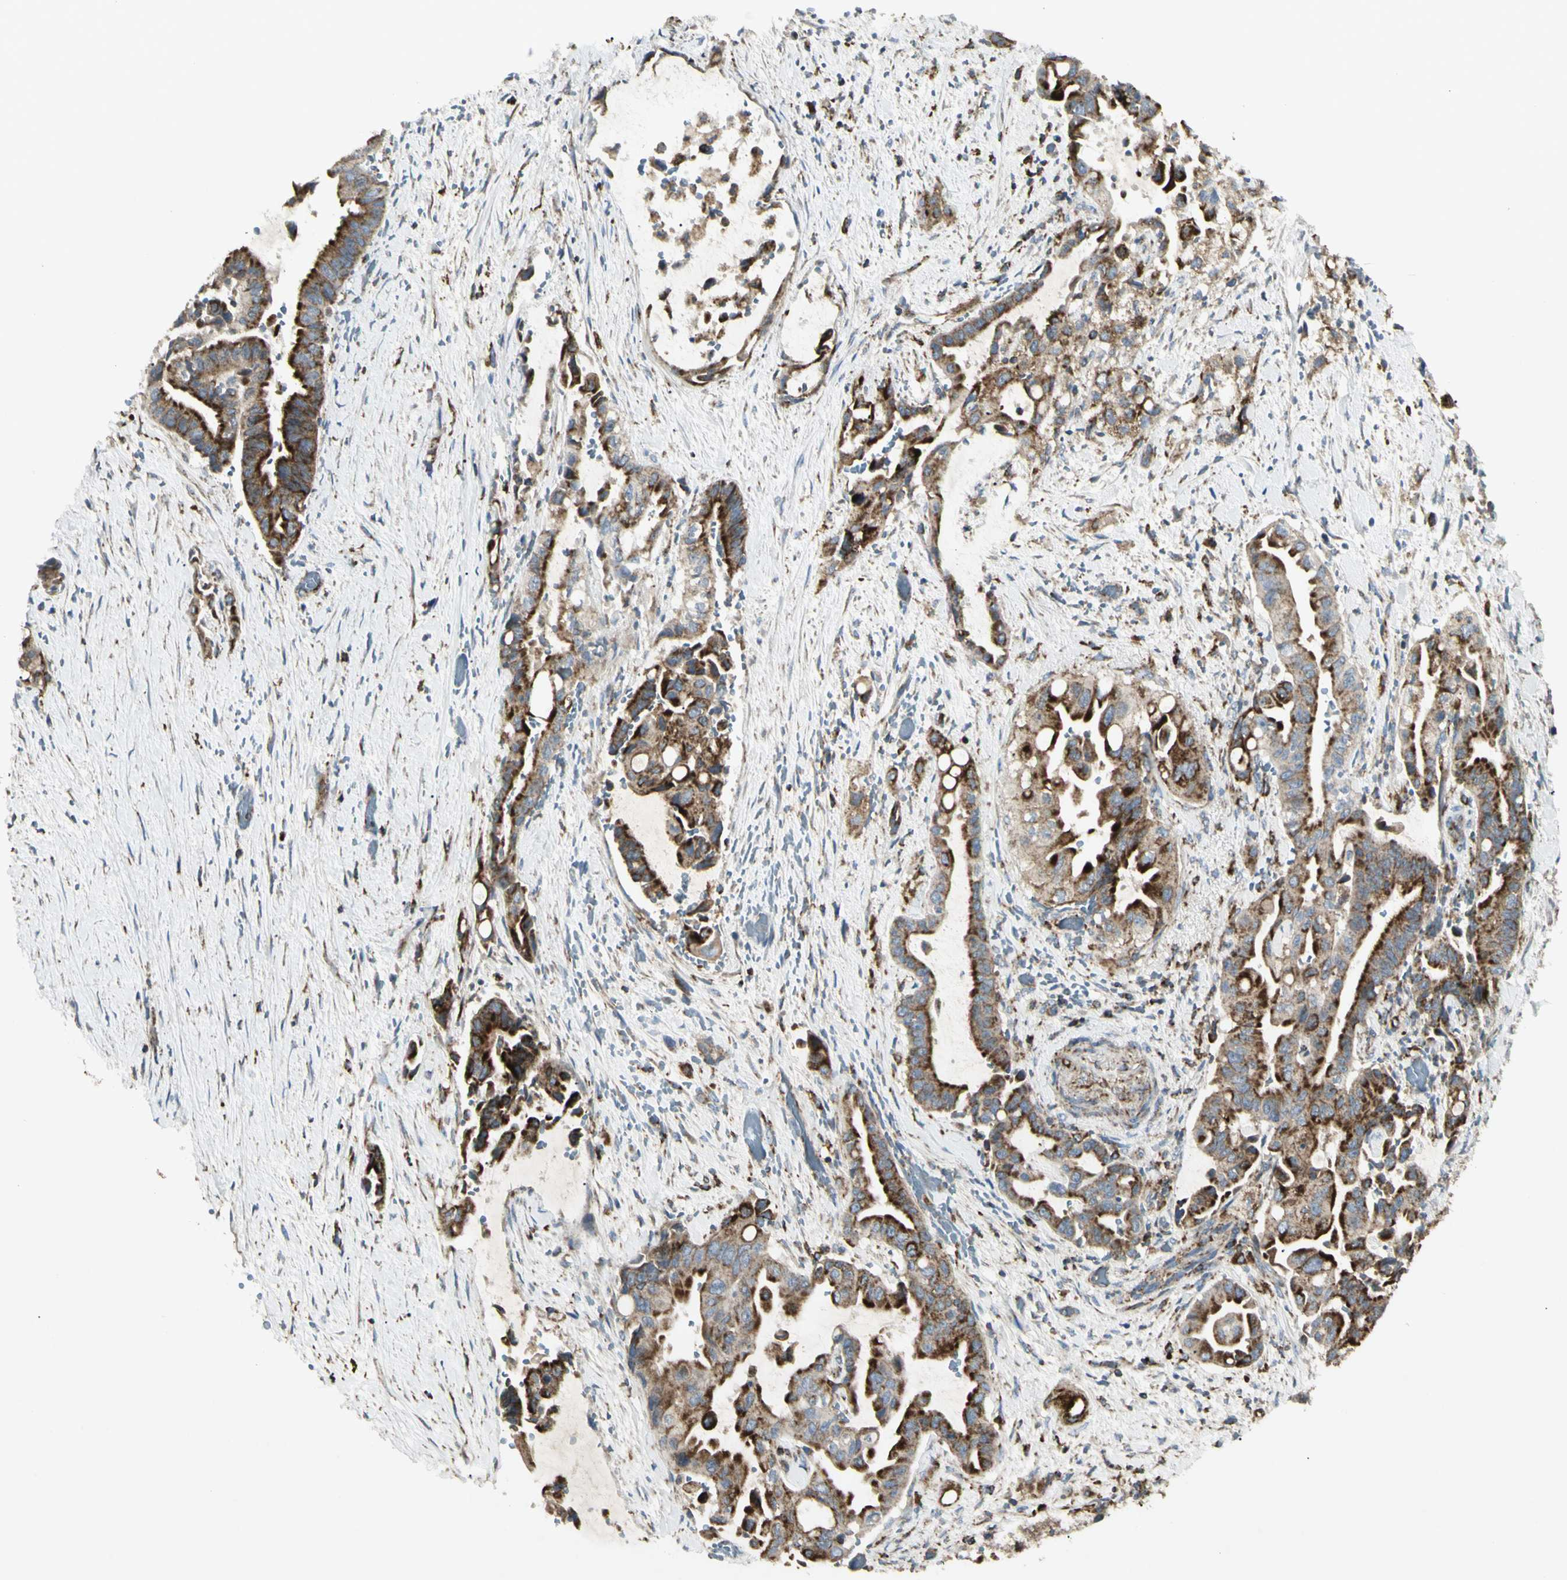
{"staining": {"intensity": "strong", "quantity": ">75%", "location": "cytoplasmic/membranous"}, "tissue": "liver cancer", "cell_type": "Tumor cells", "image_type": "cancer", "snomed": [{"axis": "morphology", "description": "Cholangiocarcinoma"}, {"axis": "topography", "description": "Liver"}], "caption": "Protein staining of cholangiocarcinoma (liver) tissue demonstrates strong cytoplasmic/membranous positivity in about >75% of tumor cells. The staining was performed using DAB, with brown indicating positive protein expression. Nuclei are stained blue with hematoxylin.", "gene": "CYB5R1", "patient": {"sex": "female", "age": 61}}